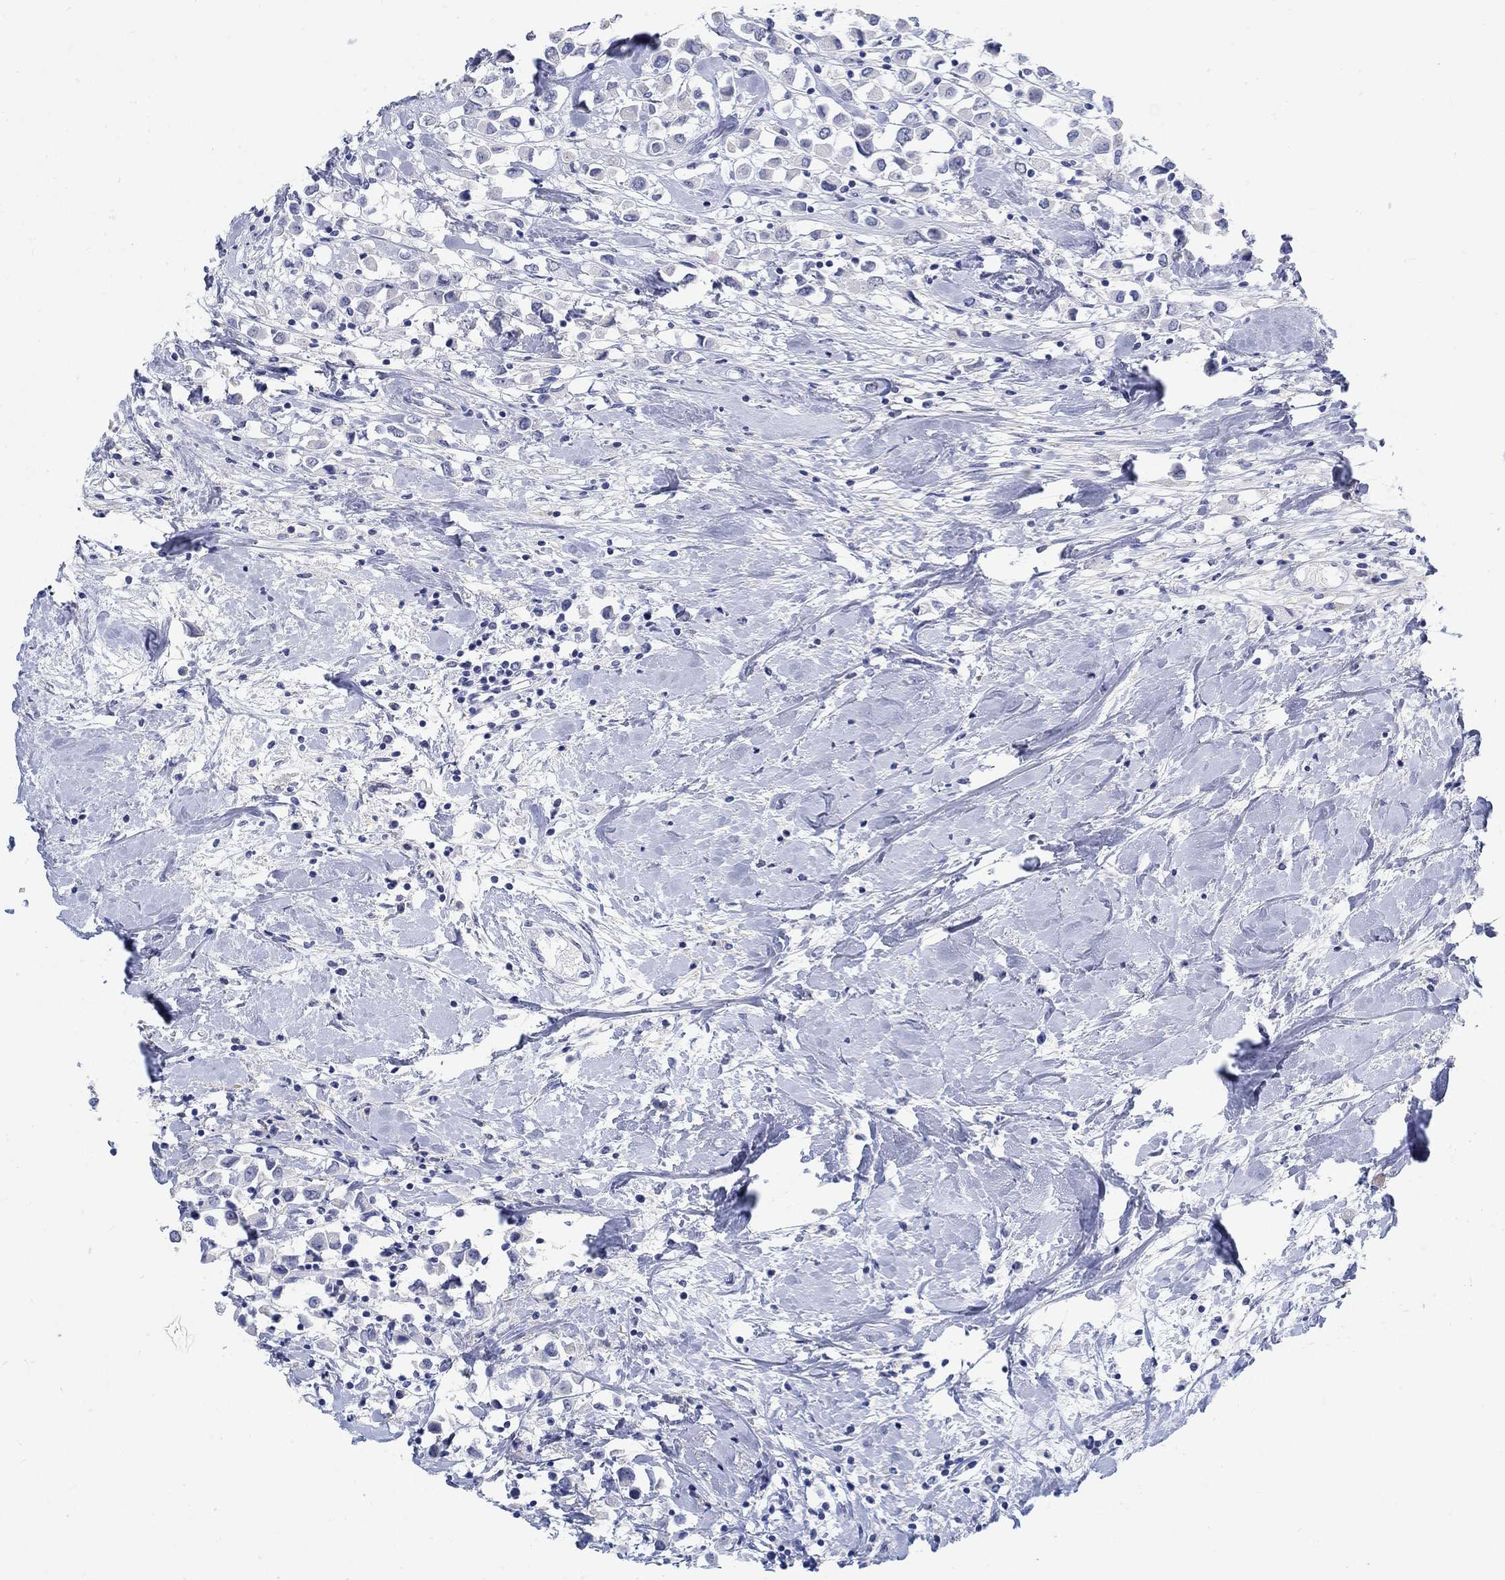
{"staining": {"intensity": "negative", "quantity": "none", "location": "none"}, "tissue": "breast cancer", "cell_type": "Tumor cells", "image_type": "cancer", "snomed": [{"axis": "morphology", "description": "Duct carcinoma"}, {"axis": "topography", "description": "Breast"}], "caption": "IHC image of neoplastic tissue: human invasive ductal carcinoma (breast) stained with DAB demonstrates no significant protein staining in tumor cells.", "gene": "GRIA3", "patient": {"sex": "female", "age": 61}}